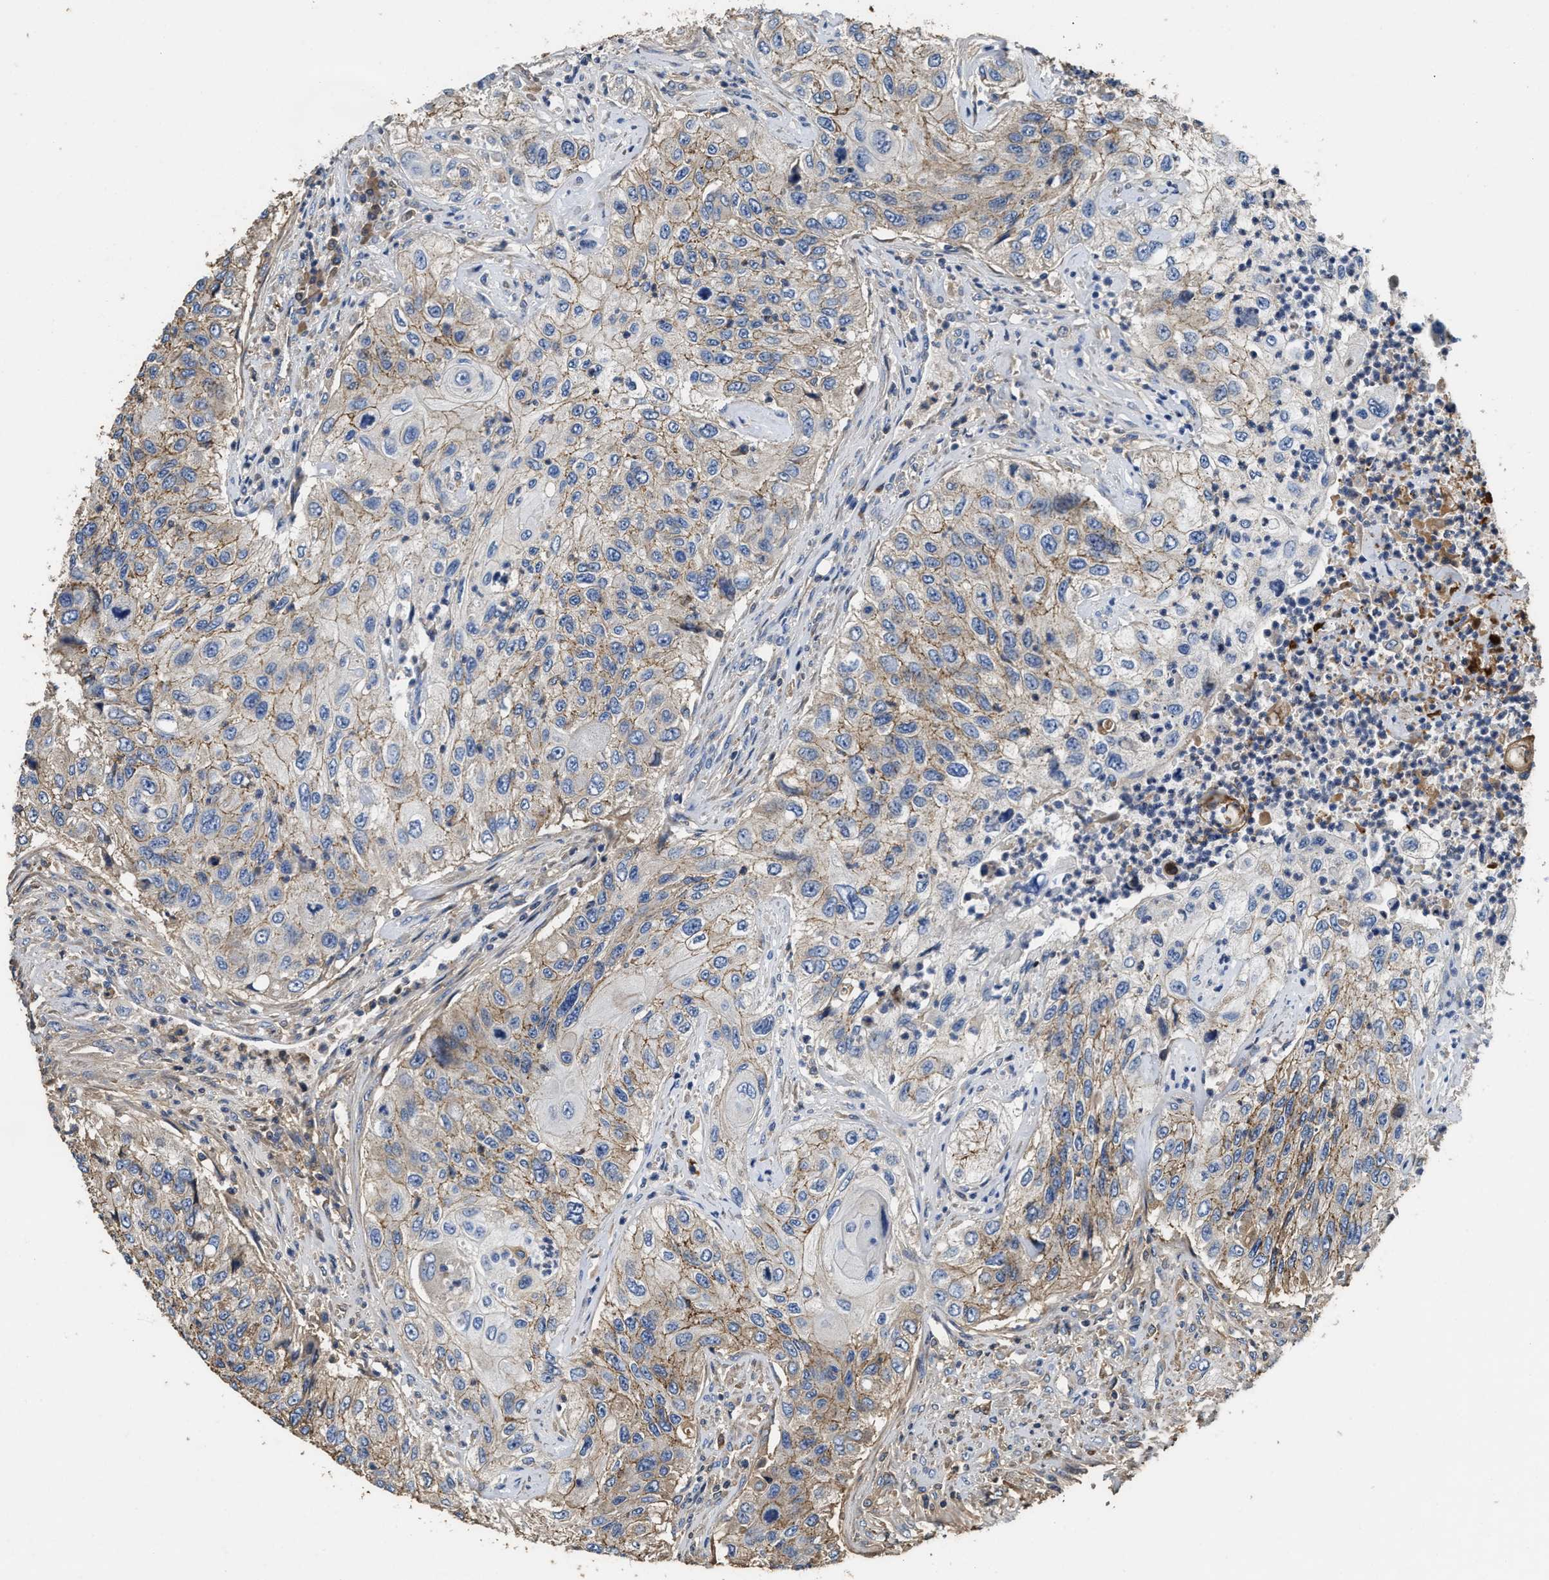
{"staining": {"intensity": "moderate", "quantity": ">75%", "location": "cytoplasmic/membranous"}, "tissue": "urothelial cancer", "cell_type": "Tumor cells", "image_type": "cancer", "snomed": [{"axis": "morphology", "description": "Urothelial carcinoma, High grade"}, {"axis": "topography", "description": "Urinary bladder"}], "caption": "High-grade urothelial carcinoma stained with DAB (3,3'-diaminobenzidine) immunohistochemistry (IHC) shows medium levels of moderate cytoplasmic/membranous positivity in approximately >75% of tumor cells.", "gene": "C3", "patient": {"sex": "female", "age": 60}}